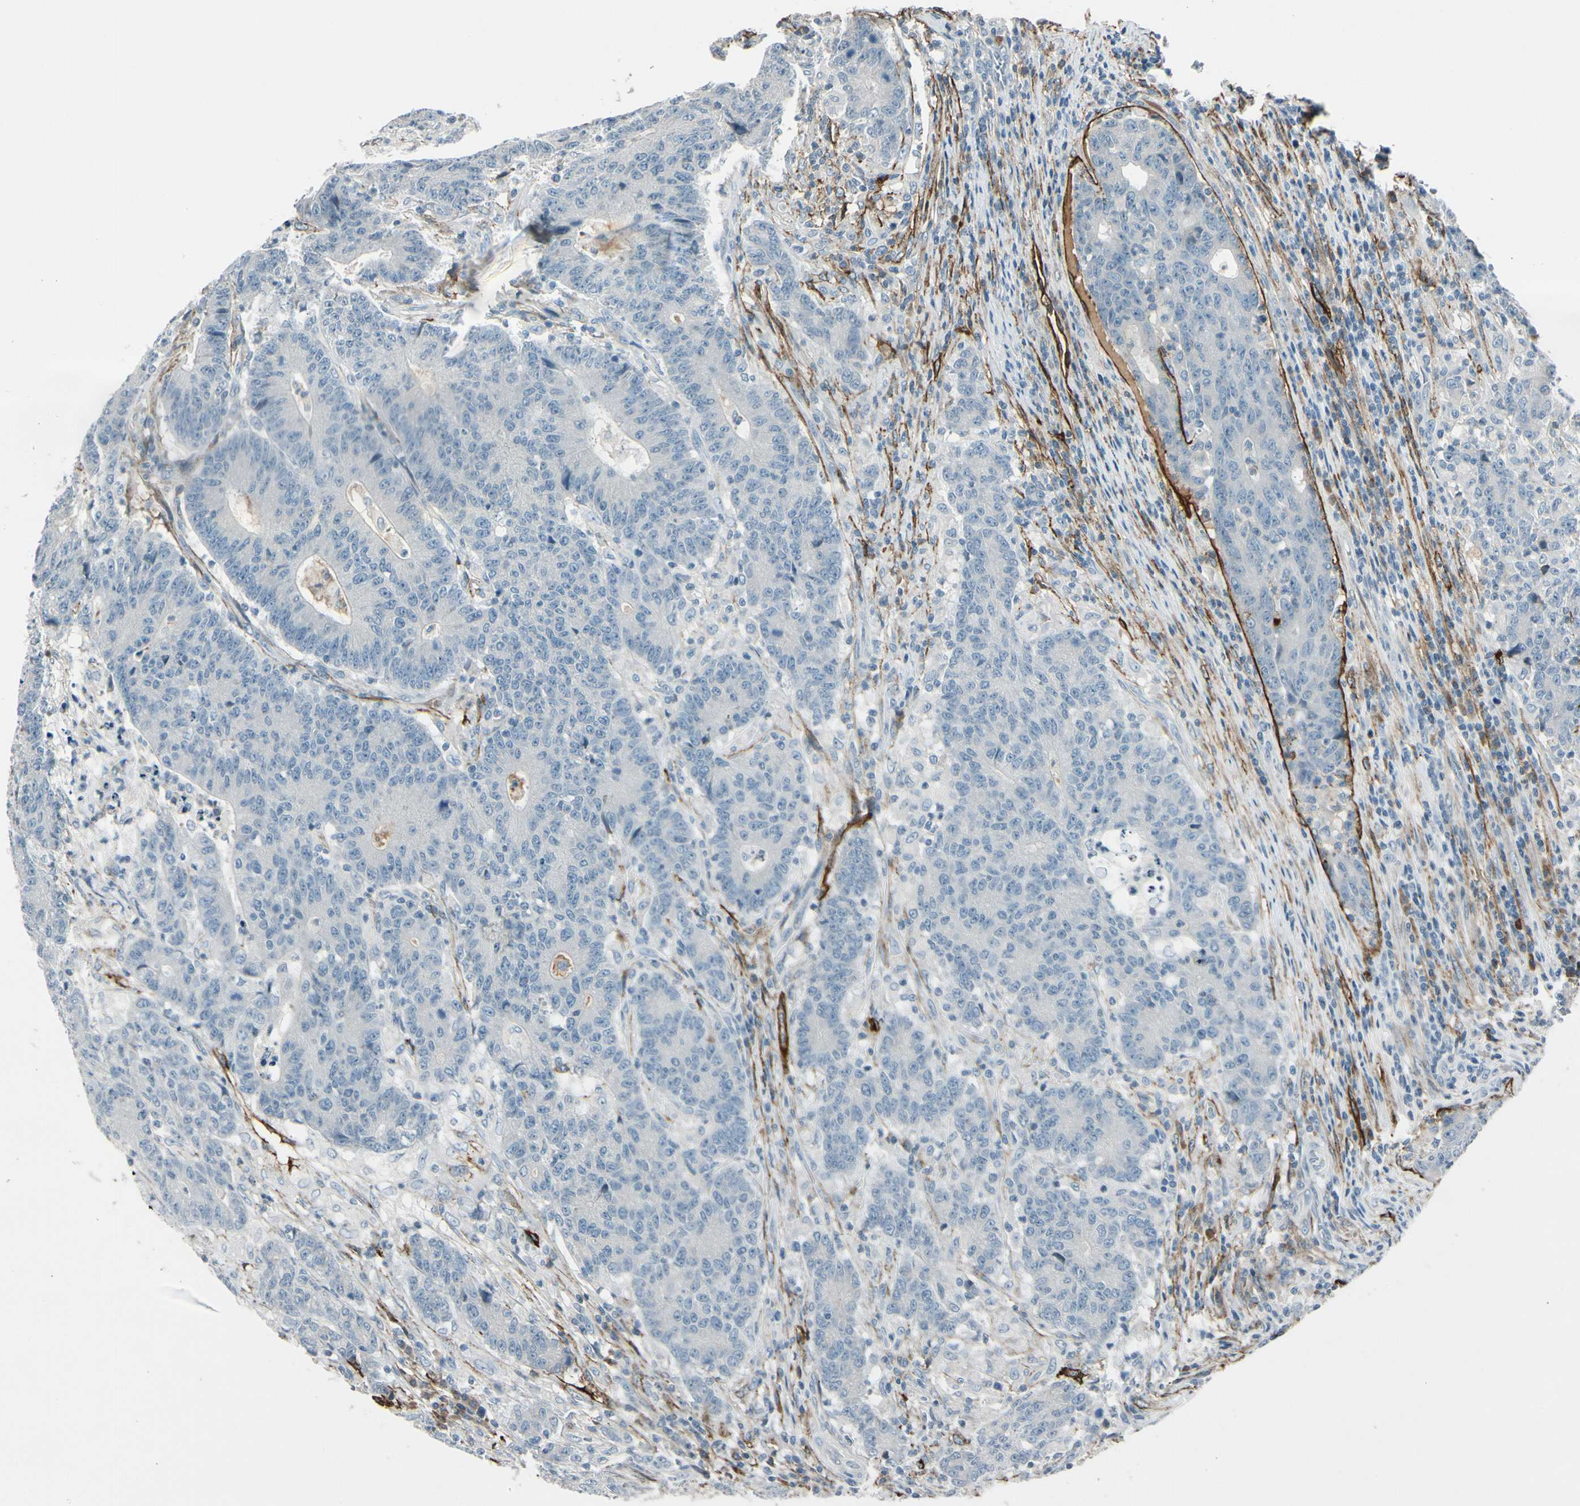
{"staining": {"intensity": "negative", "quantity": "none", "location": "none"}, "tissue": "colorectal cancer", "cell_type": "Tumor cells", "image_type": "cancer", "snomed": [{"axis": "morphology", "description": "Normal tissue, NOS"}, {"axis": "morphology", "description": "Adenocarcinoma, NOS"}, {"axis": "topography", "description": "Colon"}], "caption": "This histopathology image is of adenocarcinoma (colorectal) stained with IHC to label a protein in brown with the nuclei are counter-stained blue. There is no staining in tumor cells.", "gene": "PDPN", "patient": {"sex": "female", "age": 75}}